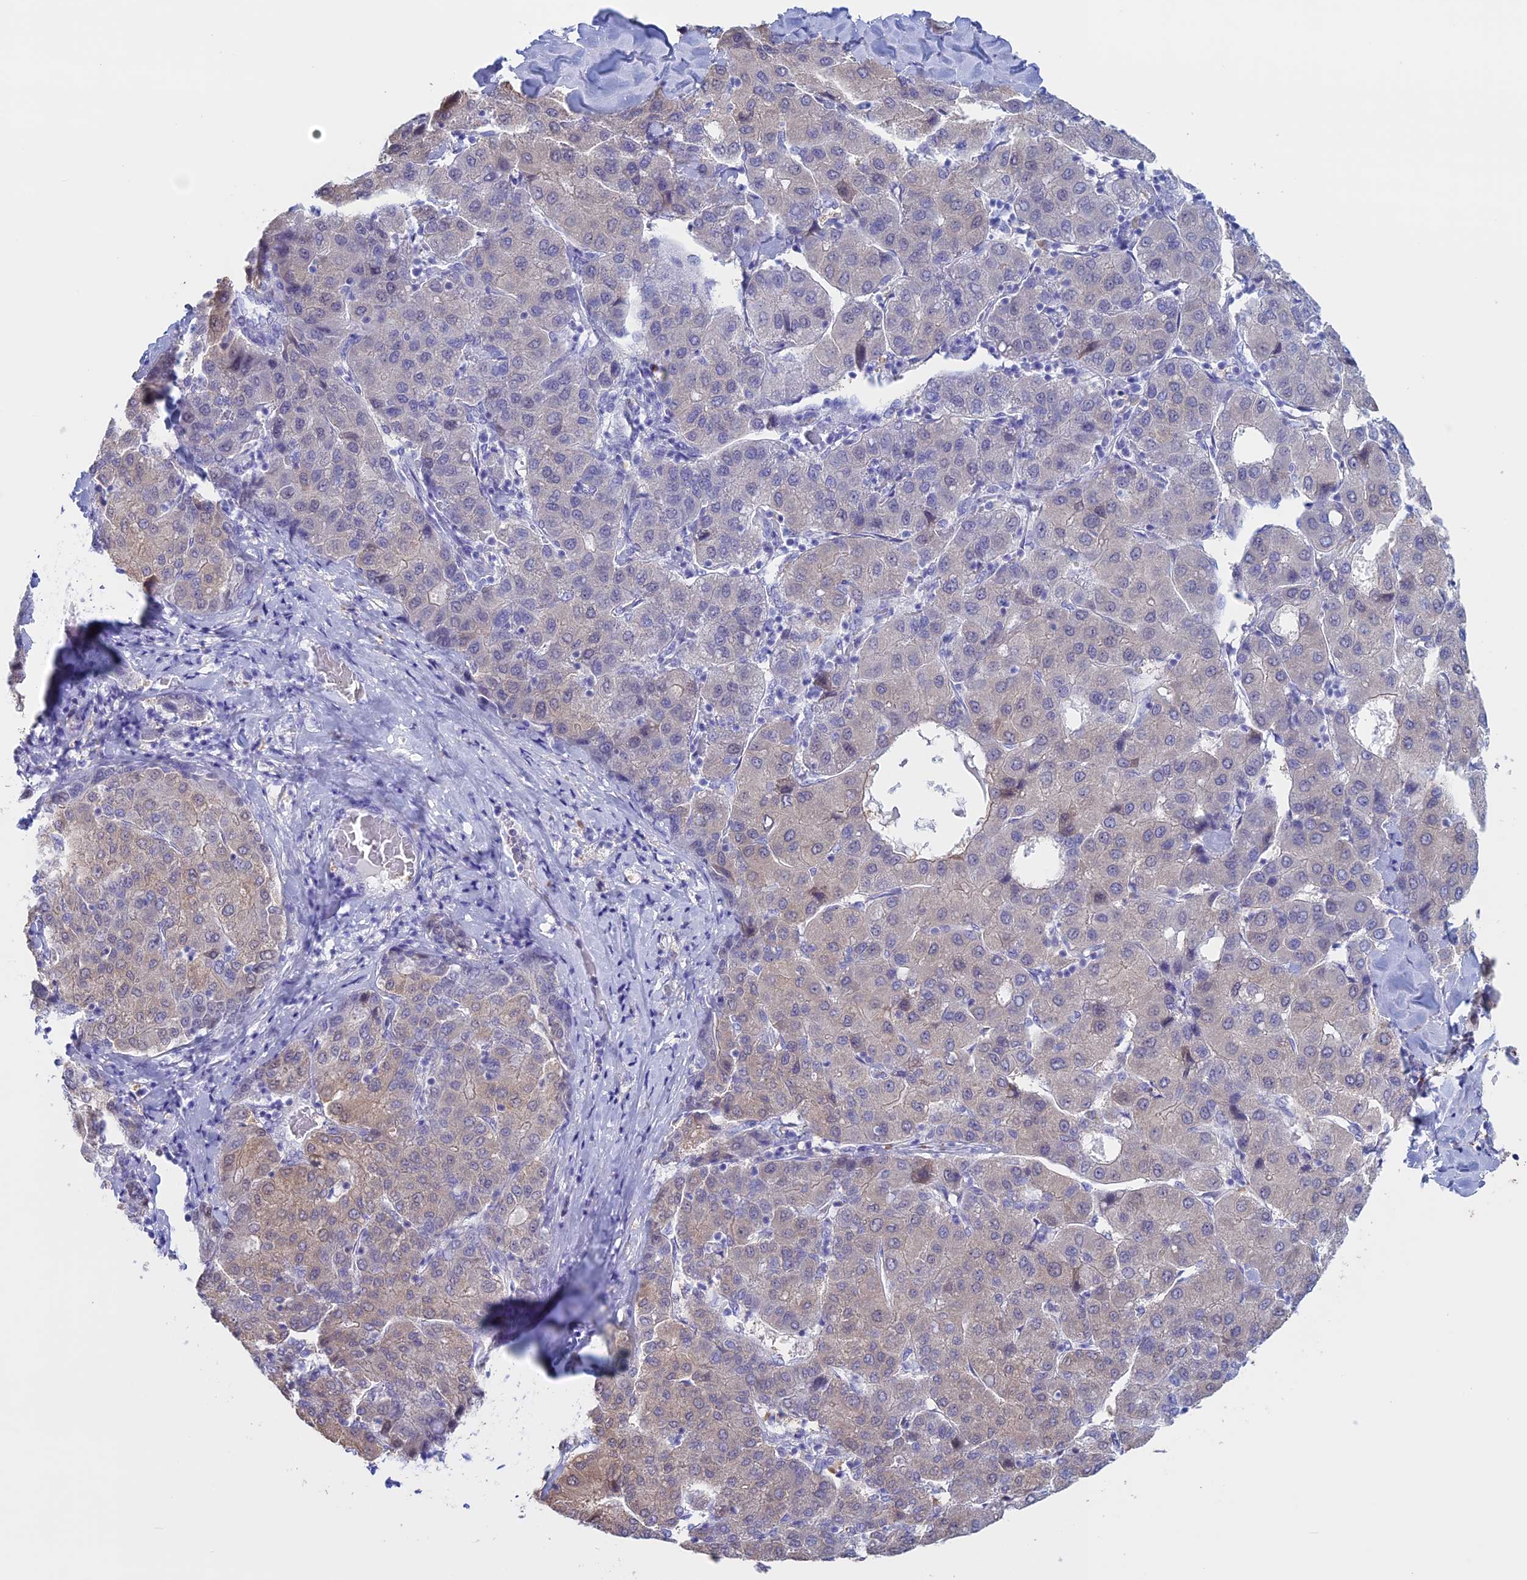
{"staining": {"intensity": "weak", "quantity": "<25%", "location": "cytoplasmic/membranous"}, "tissue": "liver cancer", "cell_type": "Tumor cells", "image_type": "cancer", "snomed": [{"axis": "morphology", "description": "Carcinoma, Hepatocellular, NOS"}, {"axis": "topography", "description": "Liver"}], "caption": "There is no significant expression in tumor cells of hepatocellular carcinoma (liver). (DAB (3,3'-diaminobenzidine) immunohistochemistry visualized using brightfield microscopy, high magnification).", "gene": "LHFPL2", "patient": {"sex": "male", "age": 65}}